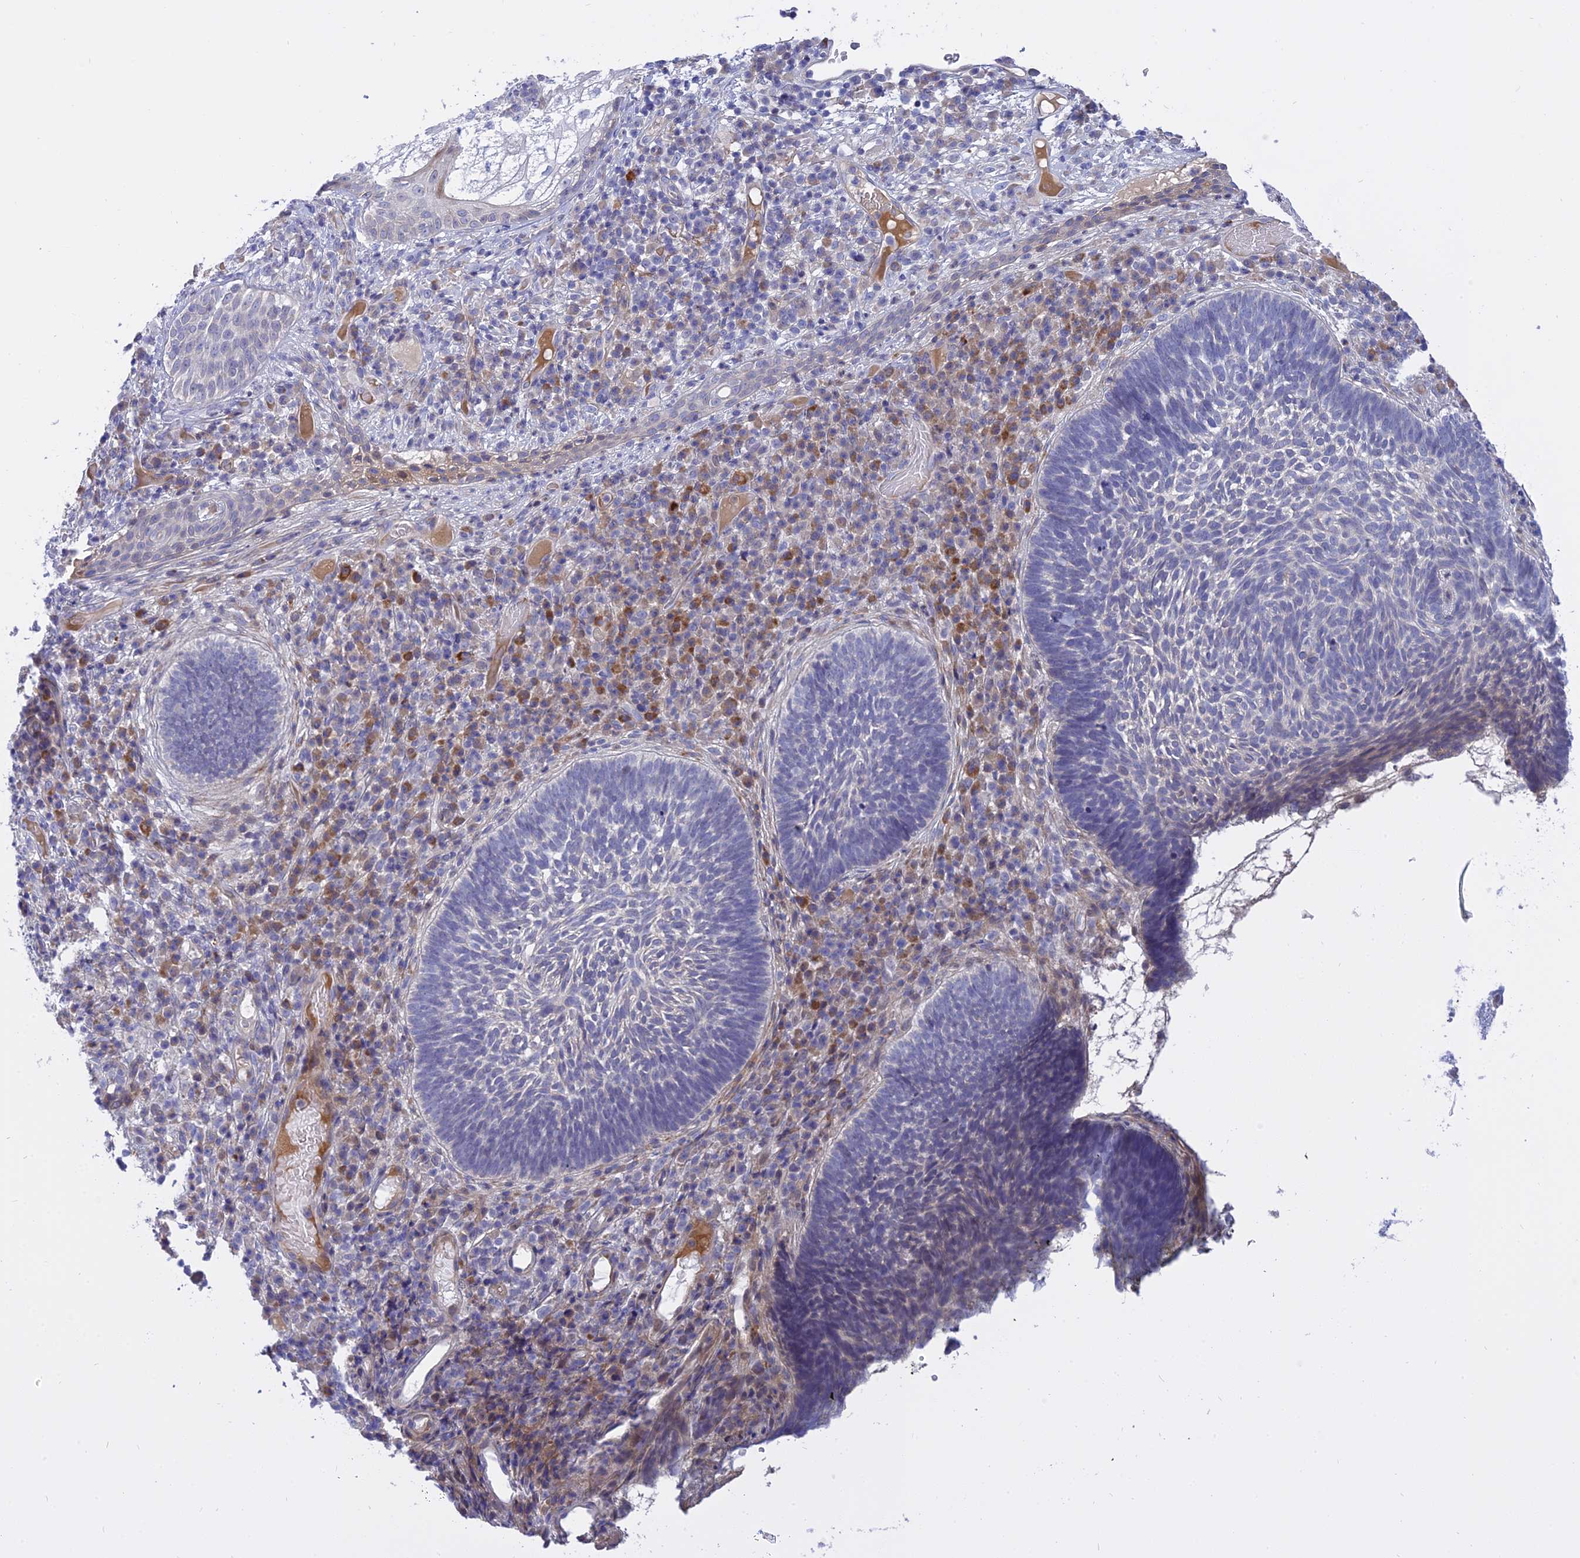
{"staining": {"intensity": "negative", "quantity": "none", "location": "none"}, "tissue": "skin cancer", "cell_type": "Tumor cells", "image_type": "cancer", "snomed": [{"axis": "morphology", "description": "Basal cell carcinoma"}, {"axis": "topography", "description": "Skin"}], "caption": "The image reveals no significant staining in tumor cells of skin basal cell carcinoma.", "gene": "MBD3L1", "patient": {"sex": "male", "age": 88}}